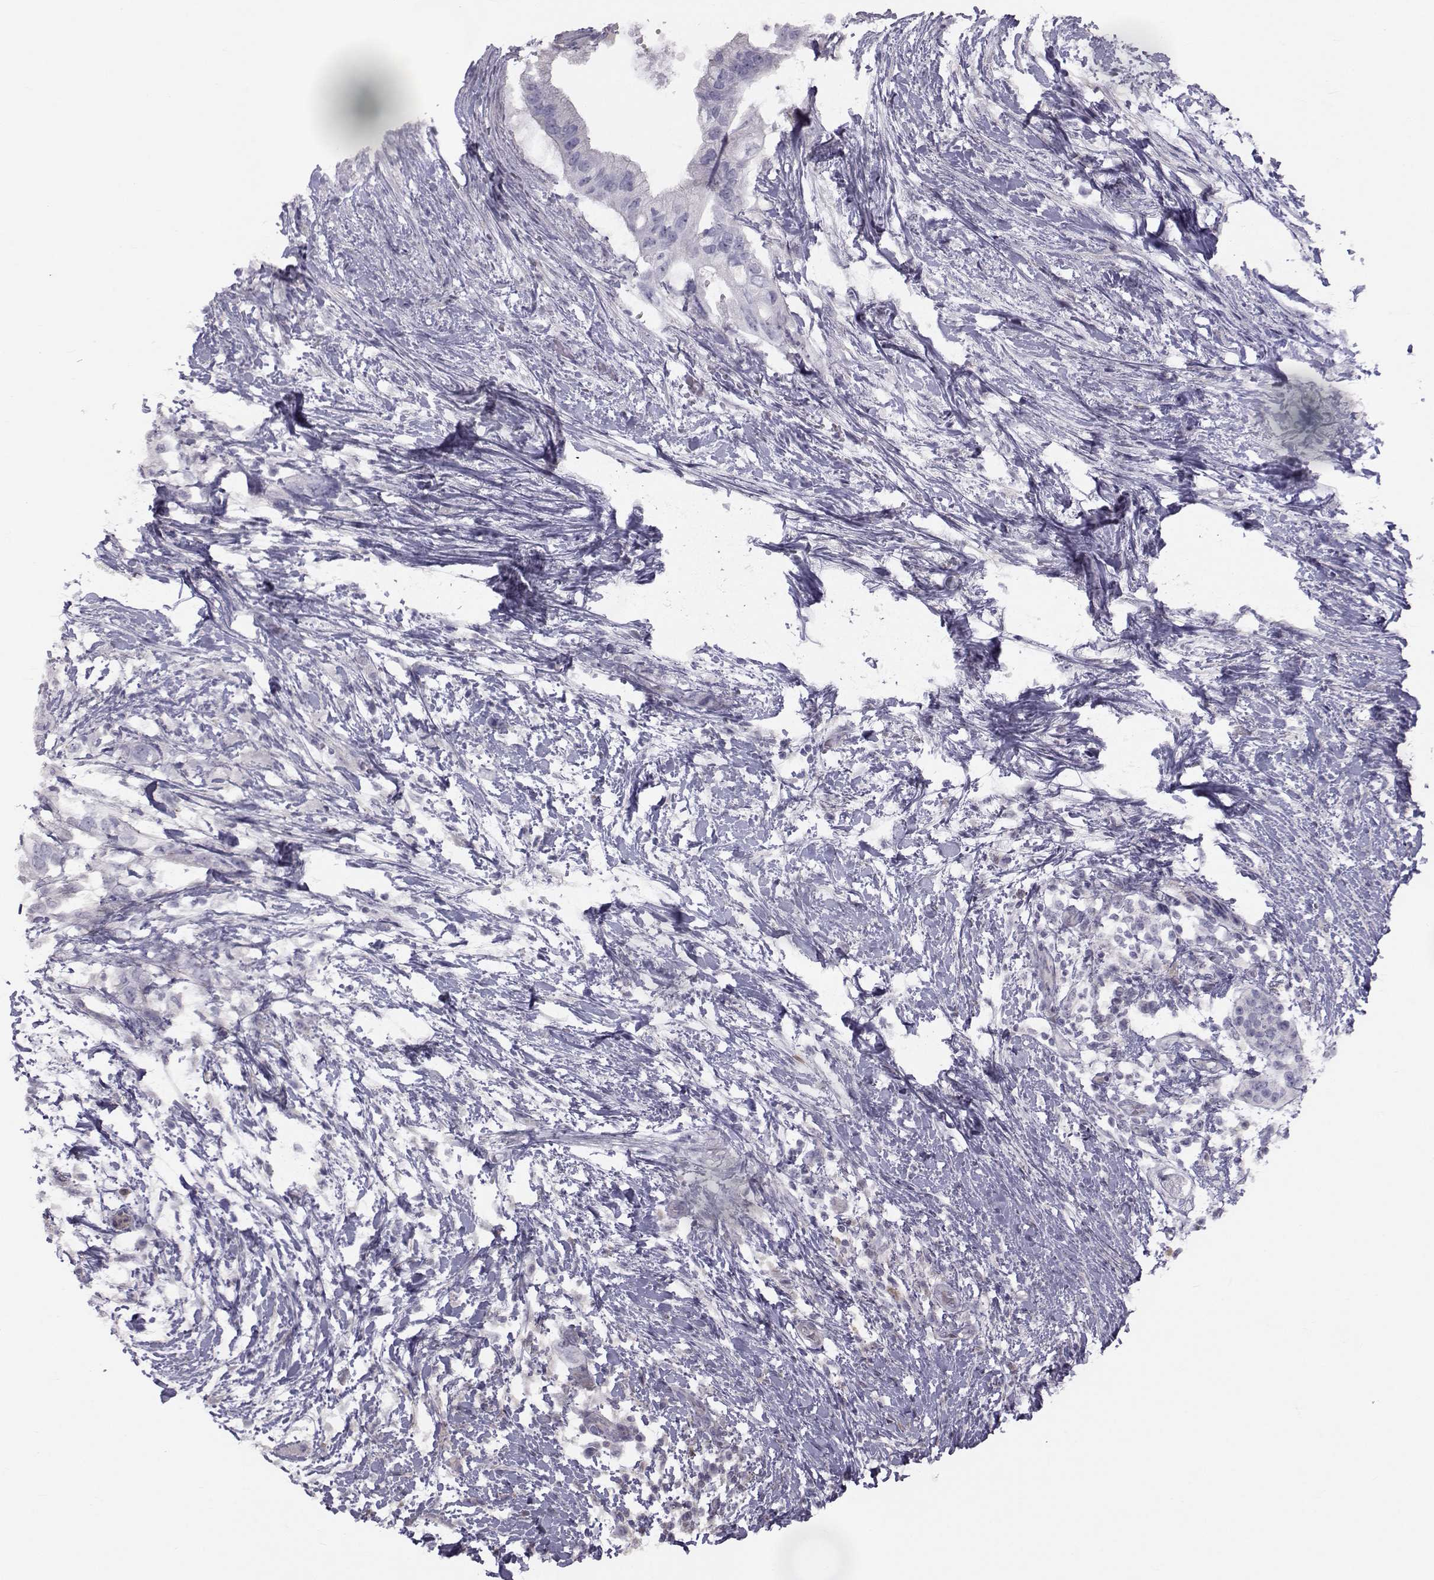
{"staining": {"intensity": "negative", "quantity": "none", "location": "none"}, "tissue": "pancreatic cancer", "cell_type": "Tumor cells", "image_type": "cancer", "snomed": [{"axis": "morphology", "description": "Adenocarcinoma, NOS"}, {"axis": "topography", "description": "Pancreas"}], "caption": "Pancreatic adenocarcinoma stained for a protein using IHC demonstrates no positivity tumor cells.", "gene": "GARIN3", "patient": {"sex": "female", "age": 72}}